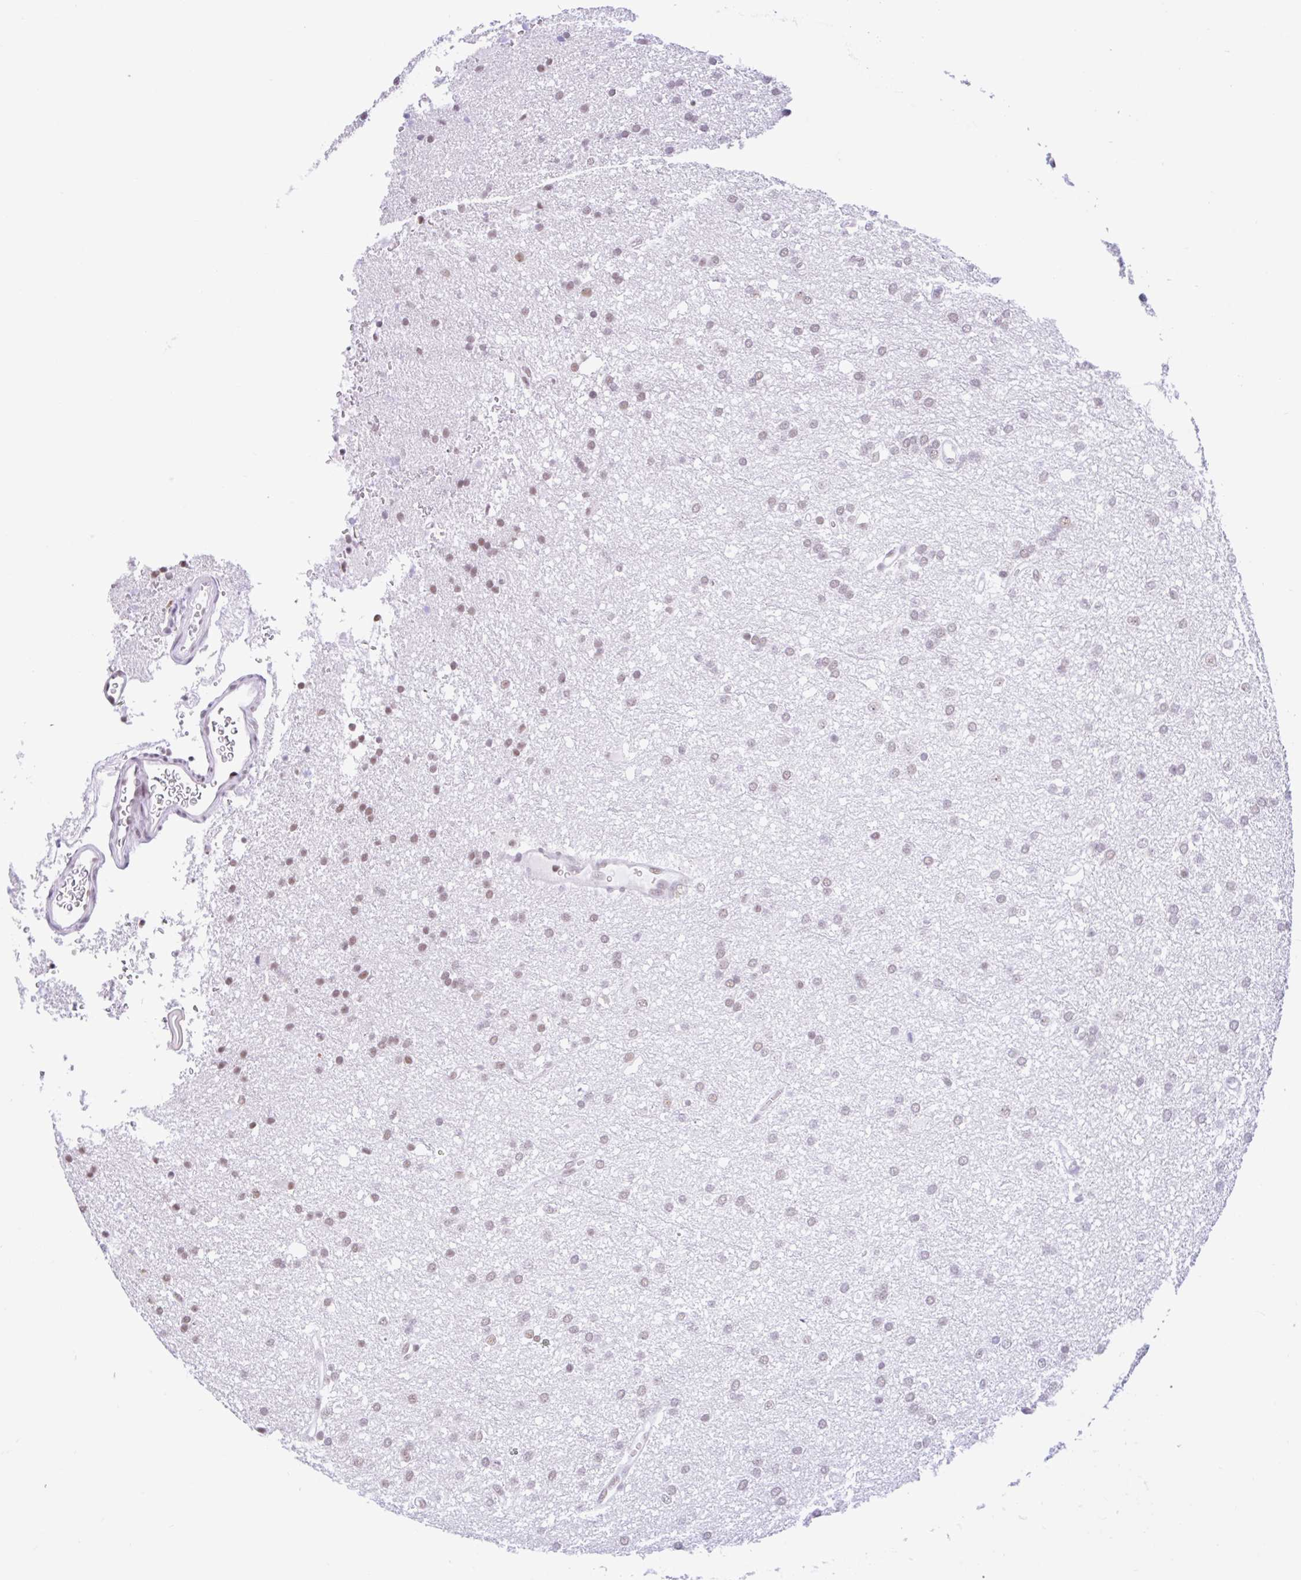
{"staining": {"intensity": "weak", "quantity": "<25%", "location": "nuclear"}, "tissue": "glioma", "cell_type": "Tumor cells", "image_type": "cancer", "snomed": [{"axis": "morphology", "description": "Glioma, malignant, Low grade"}, {"axis": "topography", "description": "Brain"}], "caption": "DAB immunohistochemical staining of glioma exhibits no significant positivity in tumor cells. (Brightfield microscopy of DAB (3,3'-diaminobenzidine) IHC at high magnification).", "gene": "CCDC12", "patient": {"sex": "female", "age": 33}}